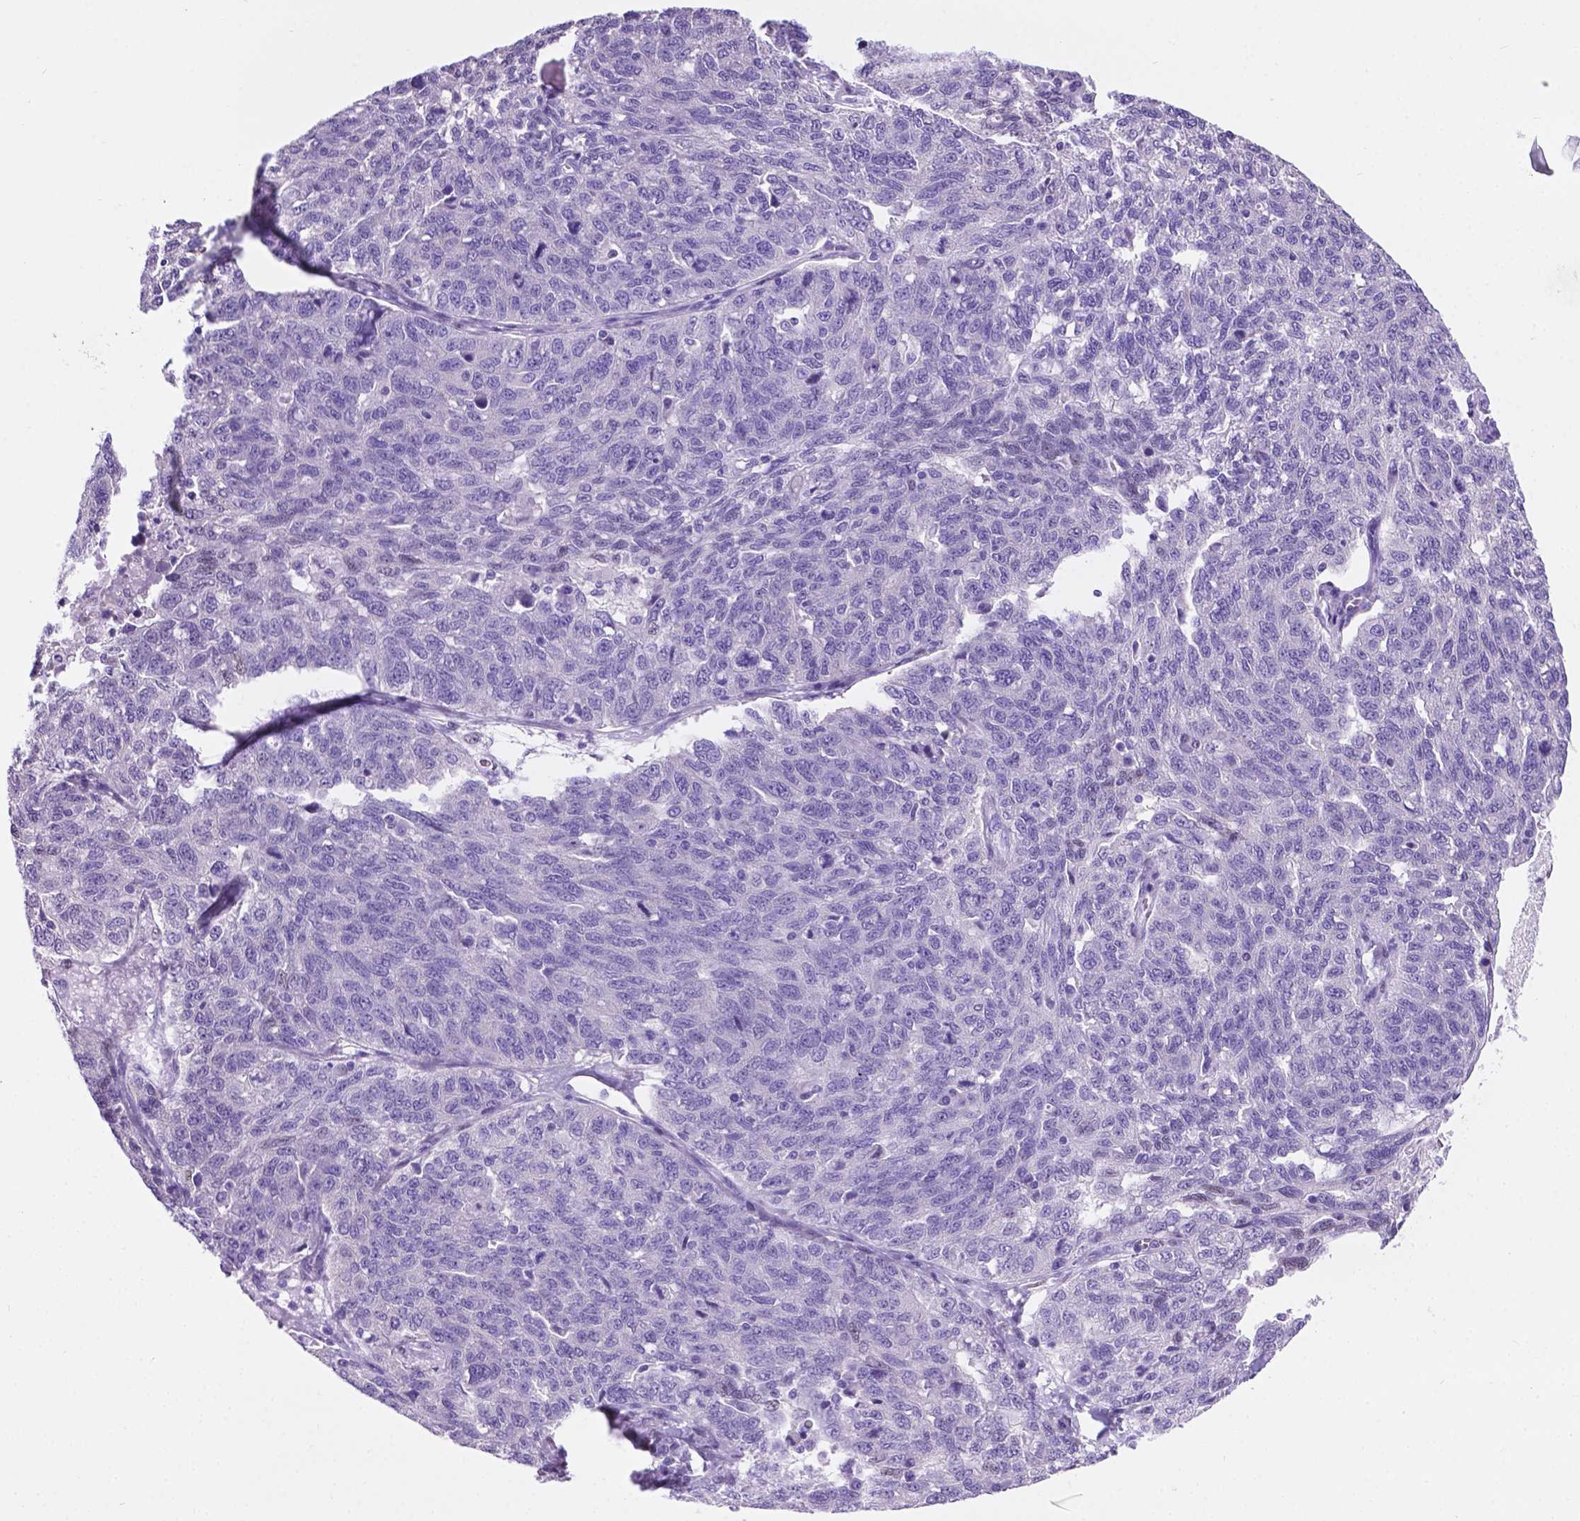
{"staining": {"intensity": "negative", "quantity": "none", "location": "none"}, "tissue": "ovarian cancer", "cell_type": "Tumor cells", "image_type": "cancer", "snomed": [{"axis": "morphology", "description": "Cystadenocarcinoma, serous, NOS"}, {"axis": "topography", "description": "Ovary"}], "caption": "An image of human ovarian serous cystadenocarcinoma is negative for staining in tumor cells.", "gene": "TMEM210", "patient": {"sex": "female", "age": 71}}